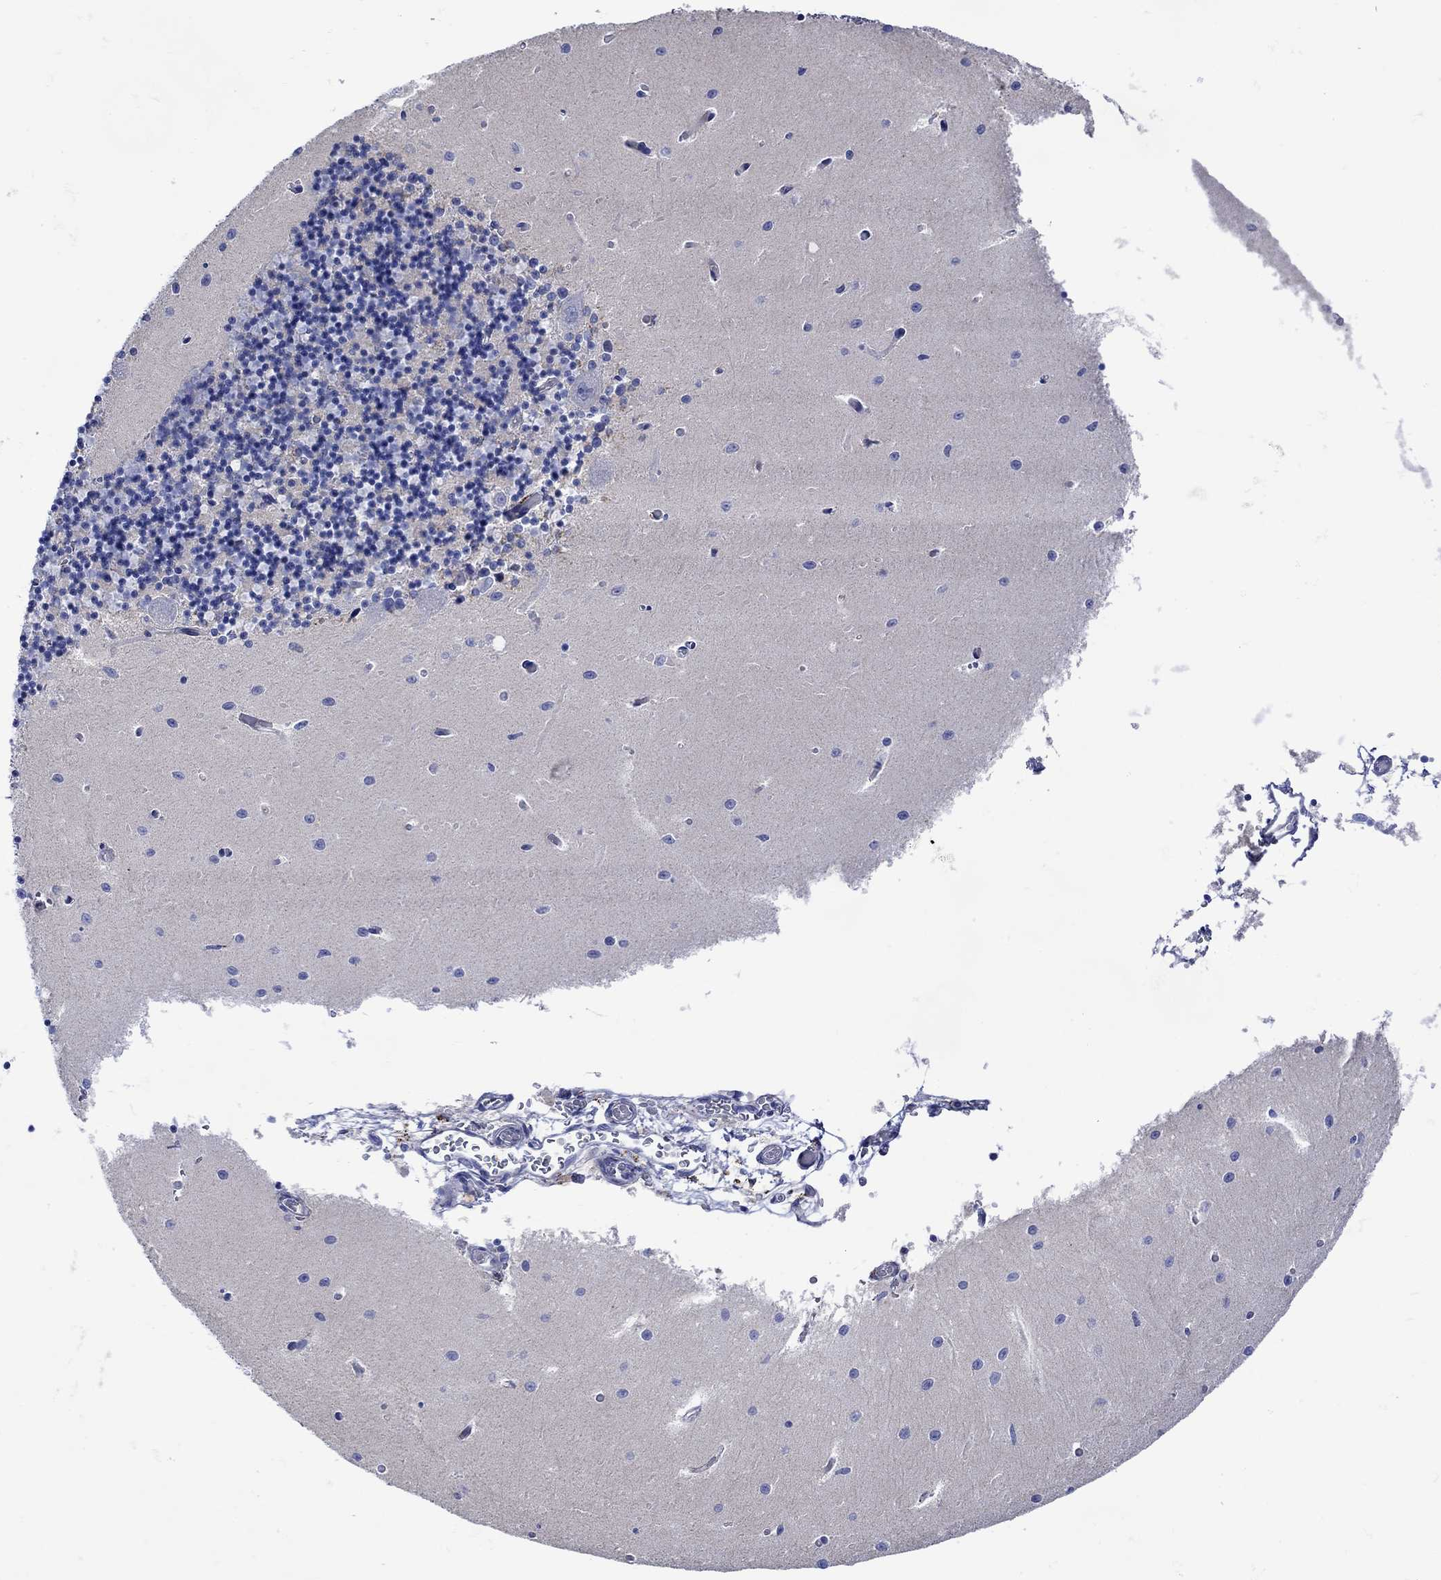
{"staining": {"intensity": "negative", "quantity": "none", "location": "none"}, "tissue": "cerebellum", "cell_type": "Cells in granular layer", "image_type": "normal", "snomed": [{"axis": "morphology", "description": "Normal tissue, NOS"}, {"axis": "topography", "description": "Cerebellum"}], "caption": "Immunohistochemistry photomicrograph of normal cerebellum: human cerebellum stained with DAB (3,3'-diaminobenzidine) reveals no significant protein positivity in cells in granular layer. The staining was performed using DAB (3,3'-diaminobenzidine) to visualize the protein expression in brown, while the nuclei were stained in blue with hematoxylin (Magnification: 20x).", "gene": "ANKMY1", "patient": {"sex": "female", "age": 64}}